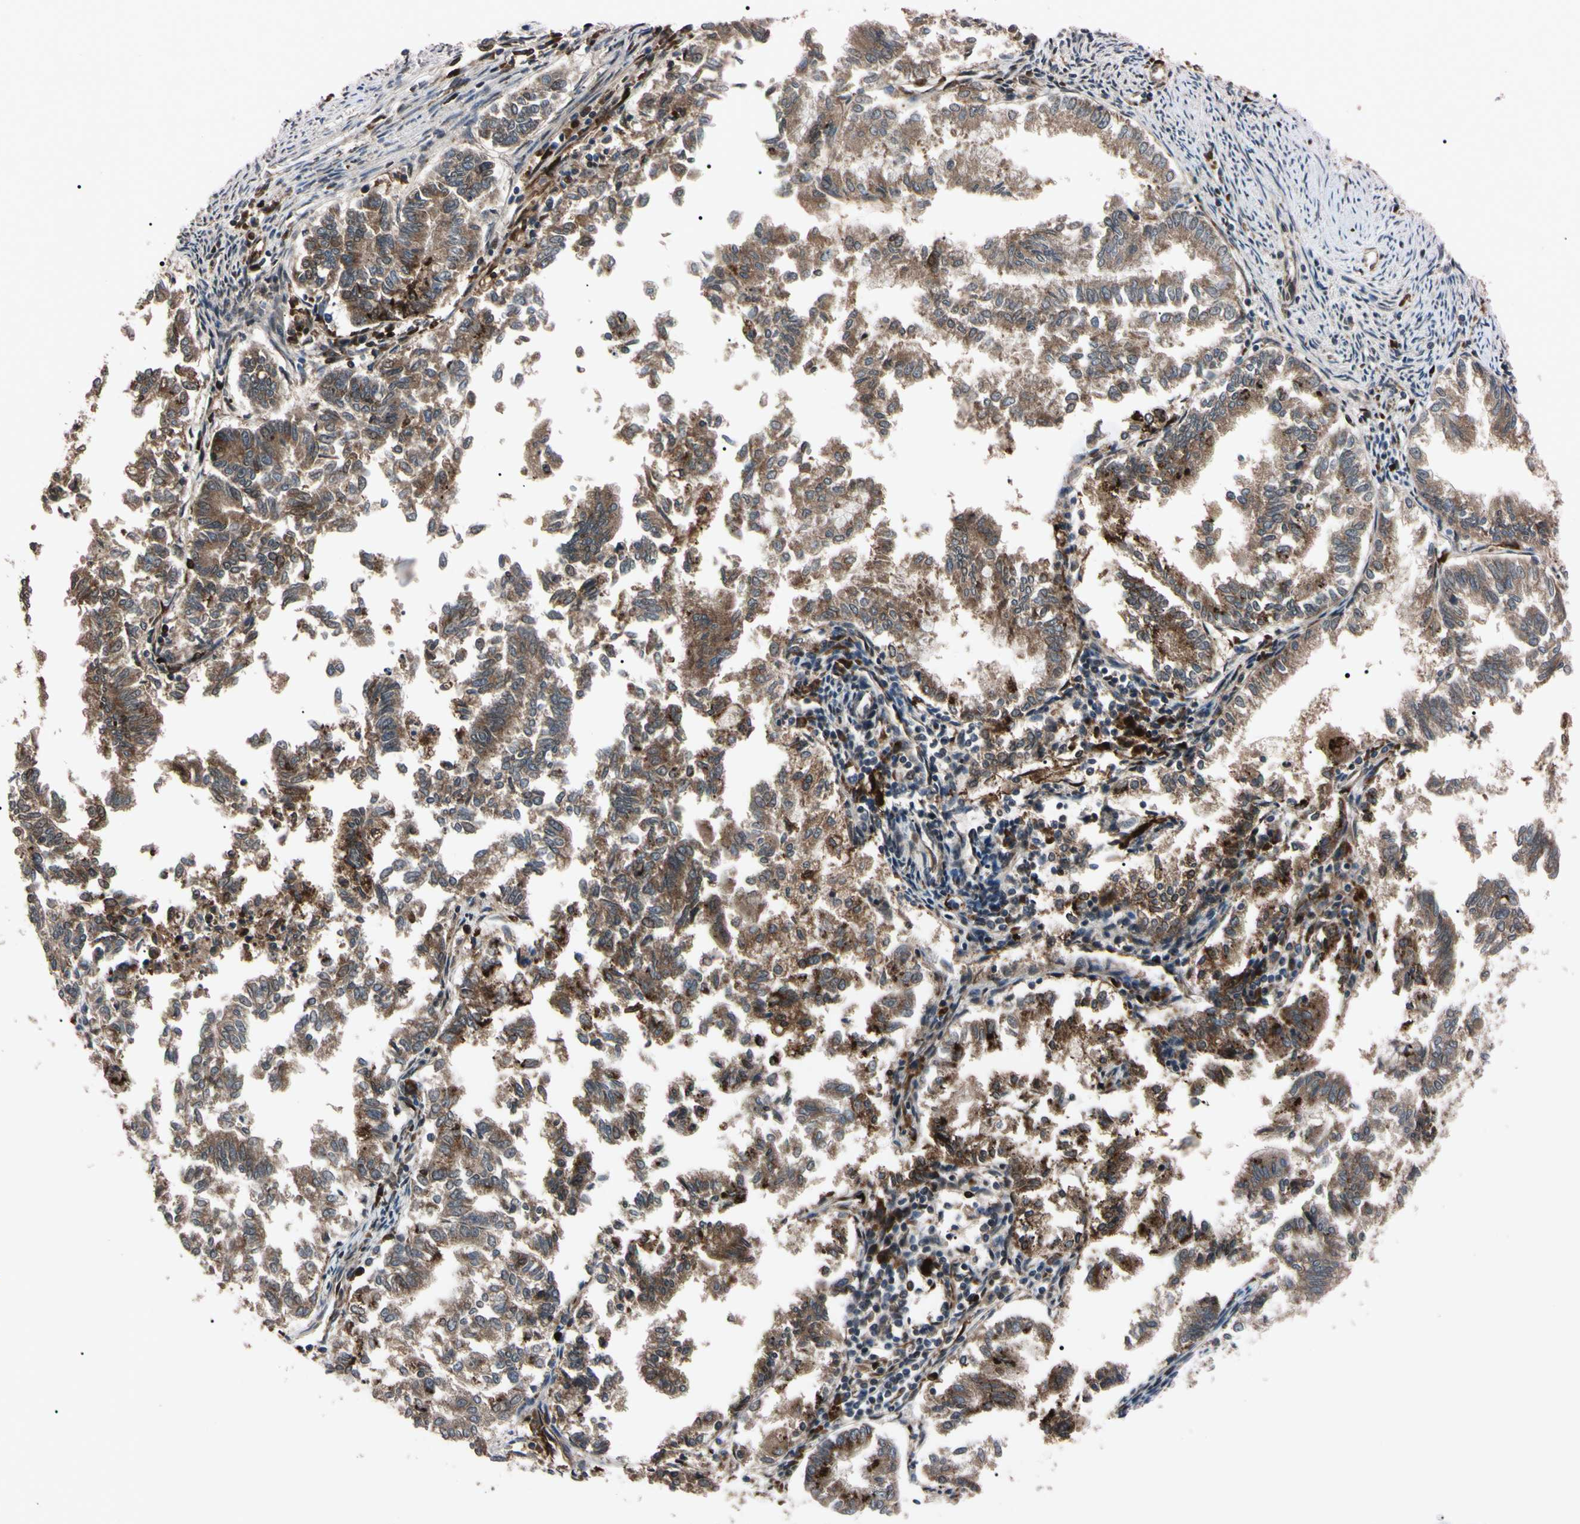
{"staining": {"intensity": "strong", "quantity": ">75%", "location": "cytoplasmic/membranous"}, "tissue": "endometrial cancer", "cell_type": "Tumor cells", "image_type": "cancer", "snomed": [{"axis": "morphology", "description": "Necrosis, NOS"}, {"axis": "morphology", "description": "Adenocarcinoma, NOS"}, {"axis": "topography", "description": "Endometrium"}], "caption": "Protein staining of adenocarcinoma (endometrial) tissue demonstrates strong cytoplasmic/membranous staining in approximately >75% of tumor cells.", "gene": "GUCY1B1", "patient": {"sex": "female", "age": 79}}